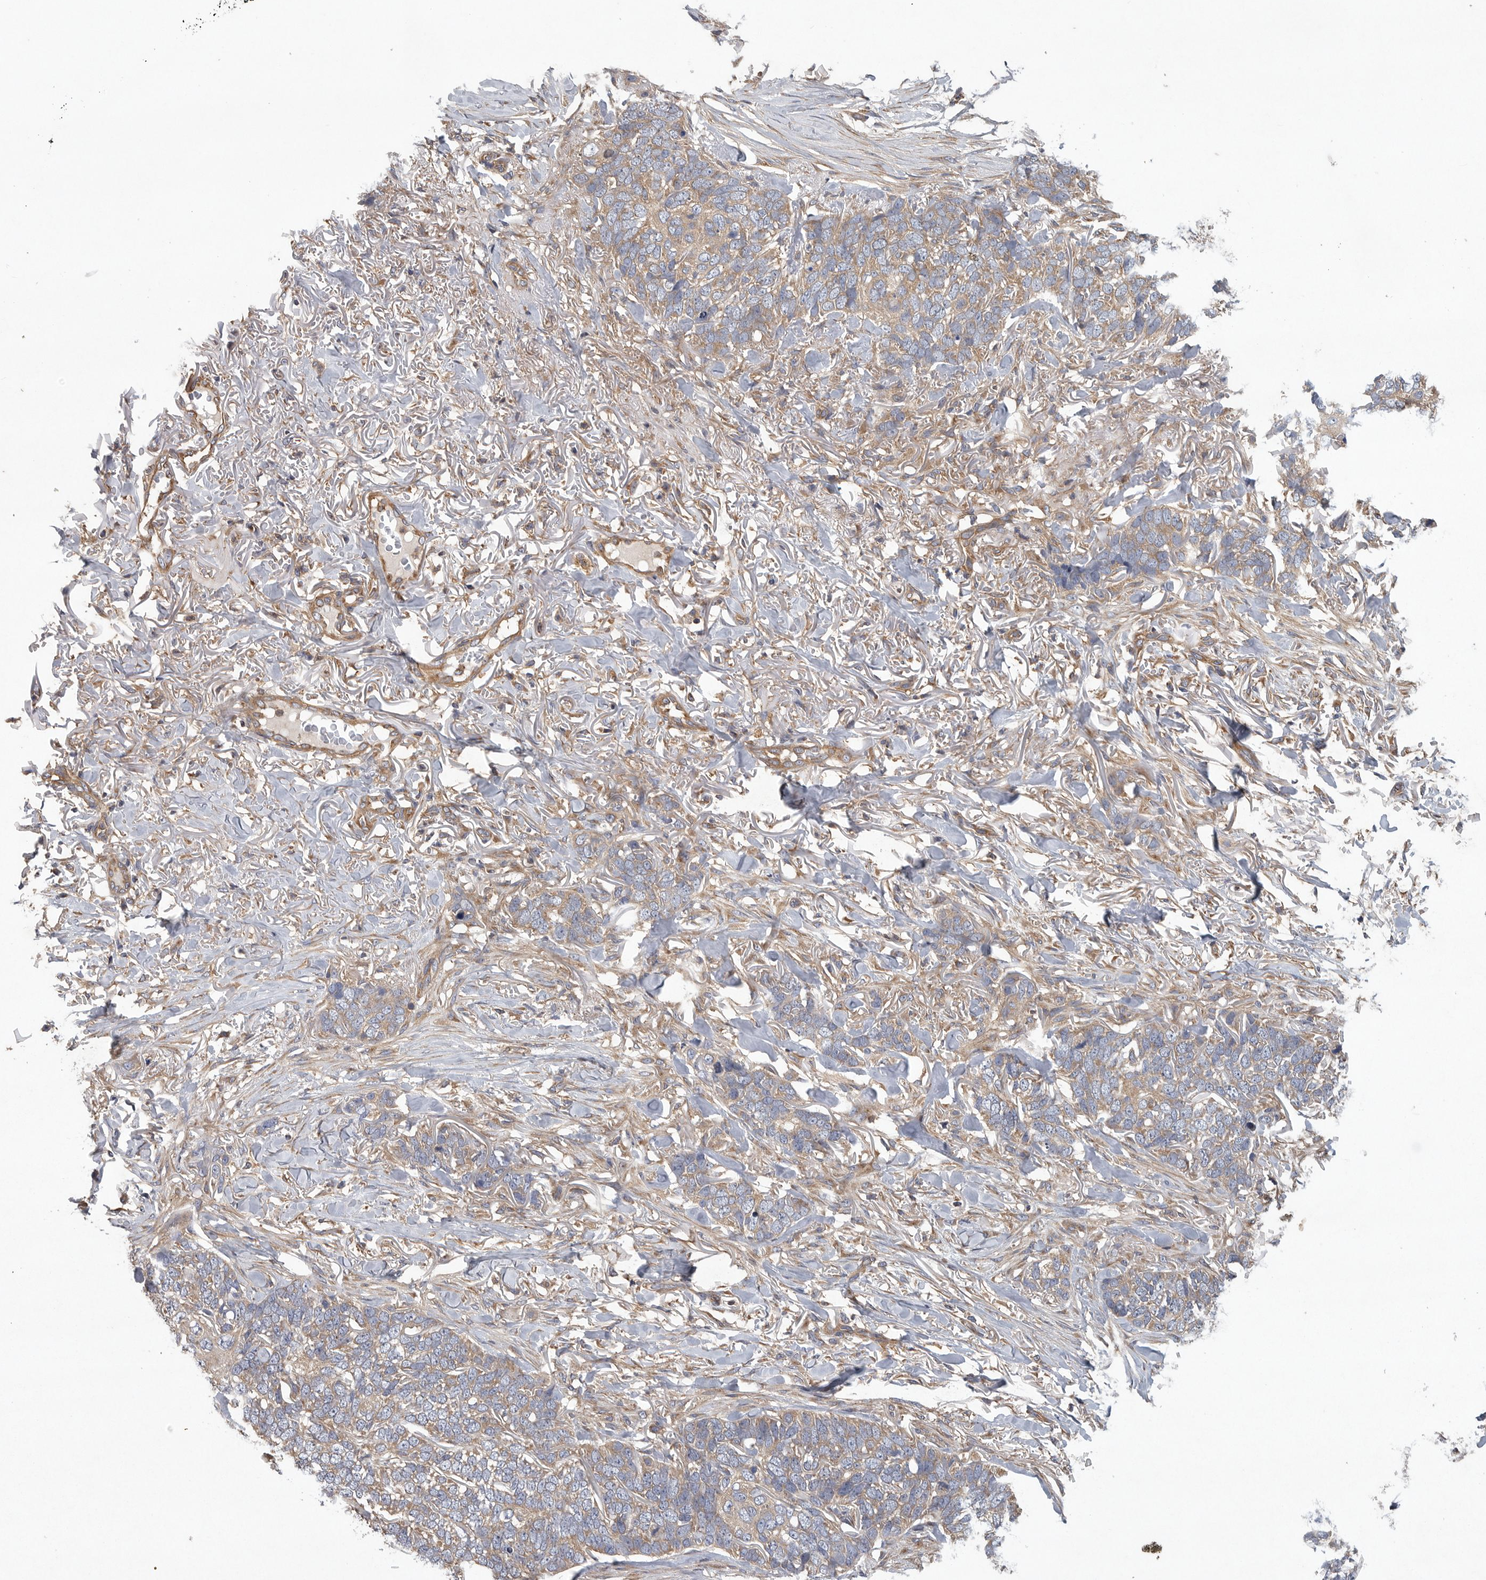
{"staining": {"intensity": "weak", "quantity": ">75%", "location": "cytoplasmic/membranous"}, "tissue": "skin cancer", "cell_type": "Tumor cells", "image_type": "cancer", "snomed": [{"axis": "morphology", "description": "Normal tissue, NOS"}, {"axis": "morphology", "description": "Basal cell carcinoma"}, {"axis": "topography", "description": "Skin"}], "caption": "Immunohistochemistry (IHC) of skin cancer shows low levels of weak cytoplasmic/membranous staining in approximately >75% of tumor cells.", "gene": "OXR1", "patient": {"sex": "male", "age": 77}}